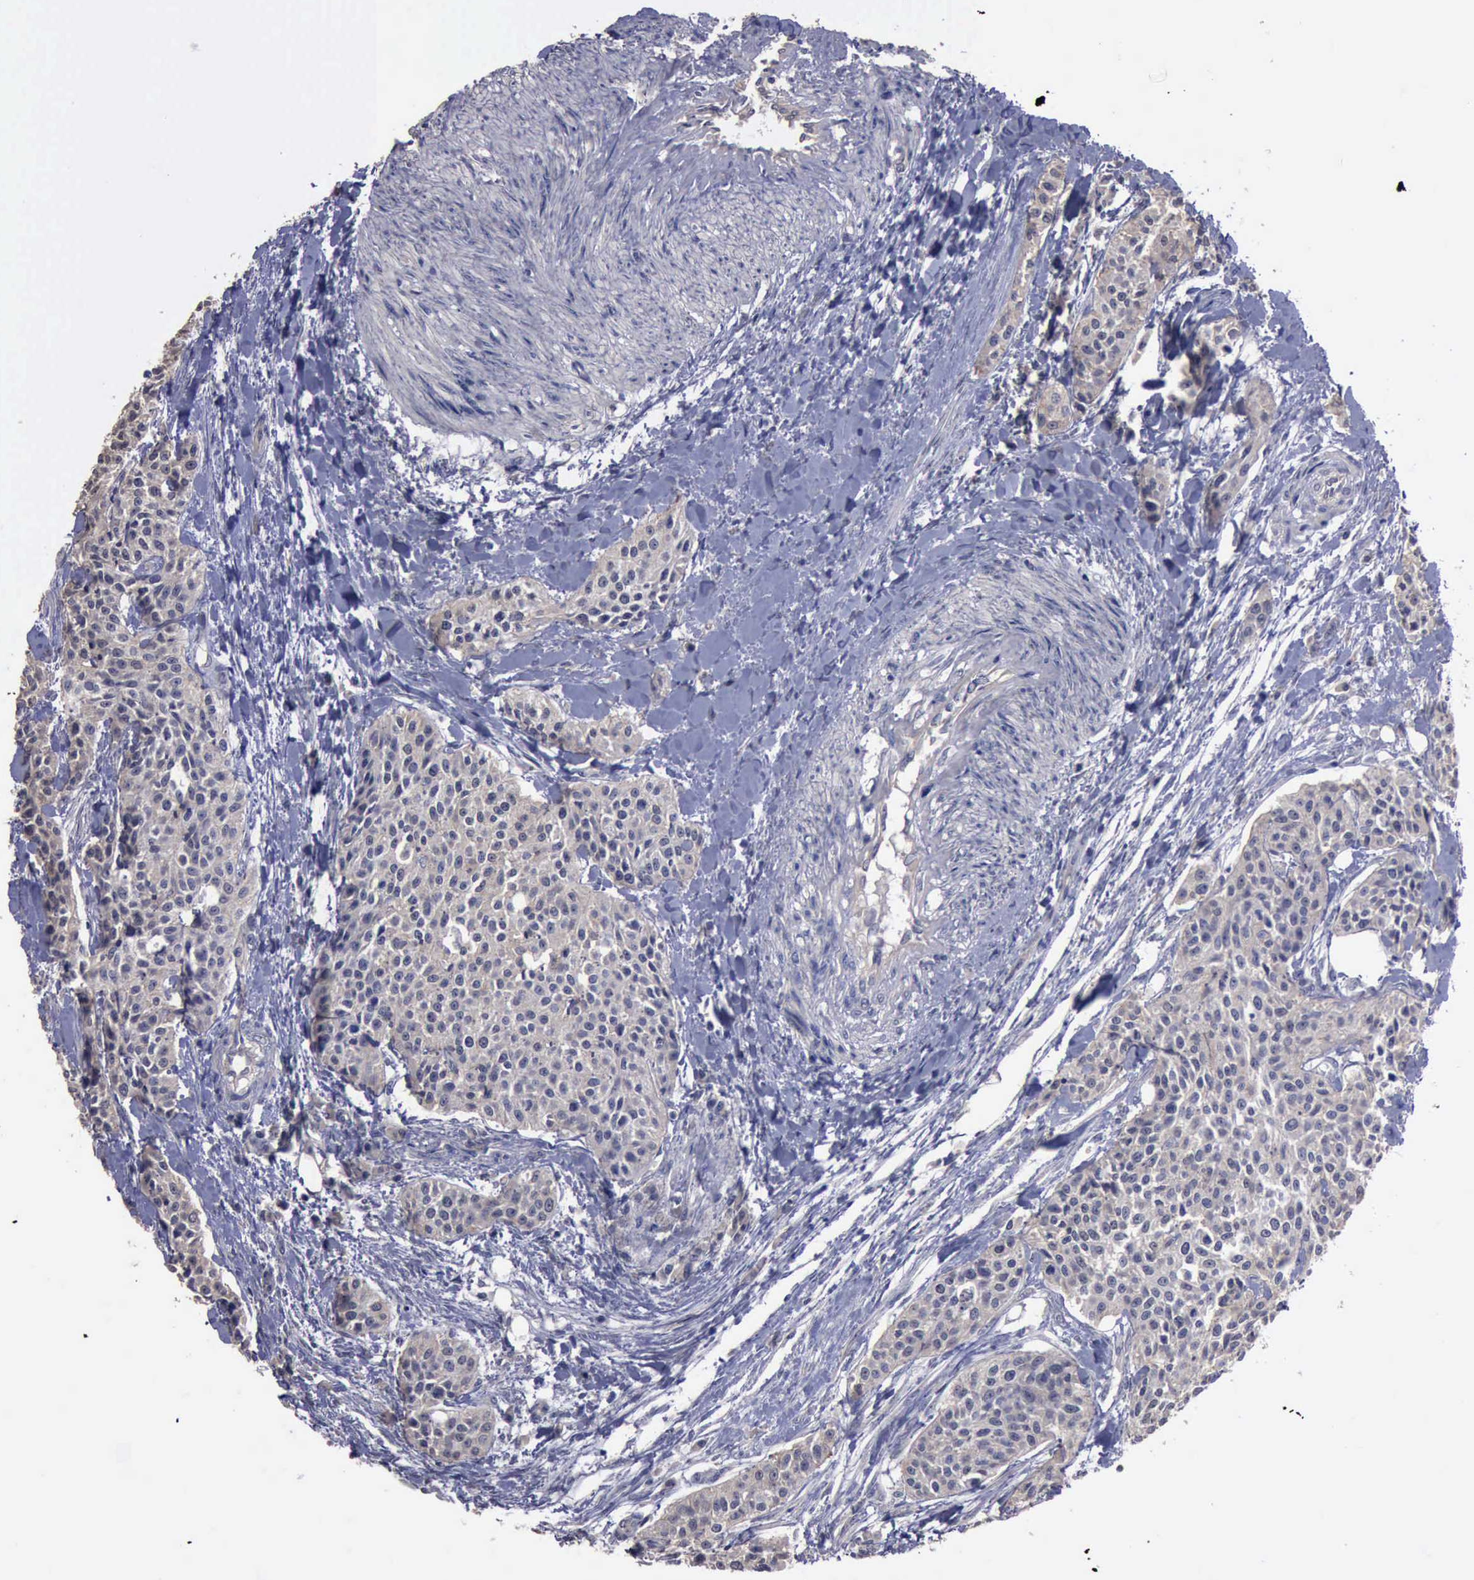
{"staining": {"intensity": "negative", "quantity": "none", "location": "none"}, "tissue": "urothelial cancer", "cell_type": "Tumor cells", "image_type": "cancer", "snomed": [{"axis": "morphology", "description": "Urothelial carcinoma, High grade"}, {"axis": "topography", "description": "Urinary bladder"}], "caption": "There is no significant staining in tumor cells of urothelial cancer.", "gene": "CRKL", "patient": {"sex": "male", "age": 56}}